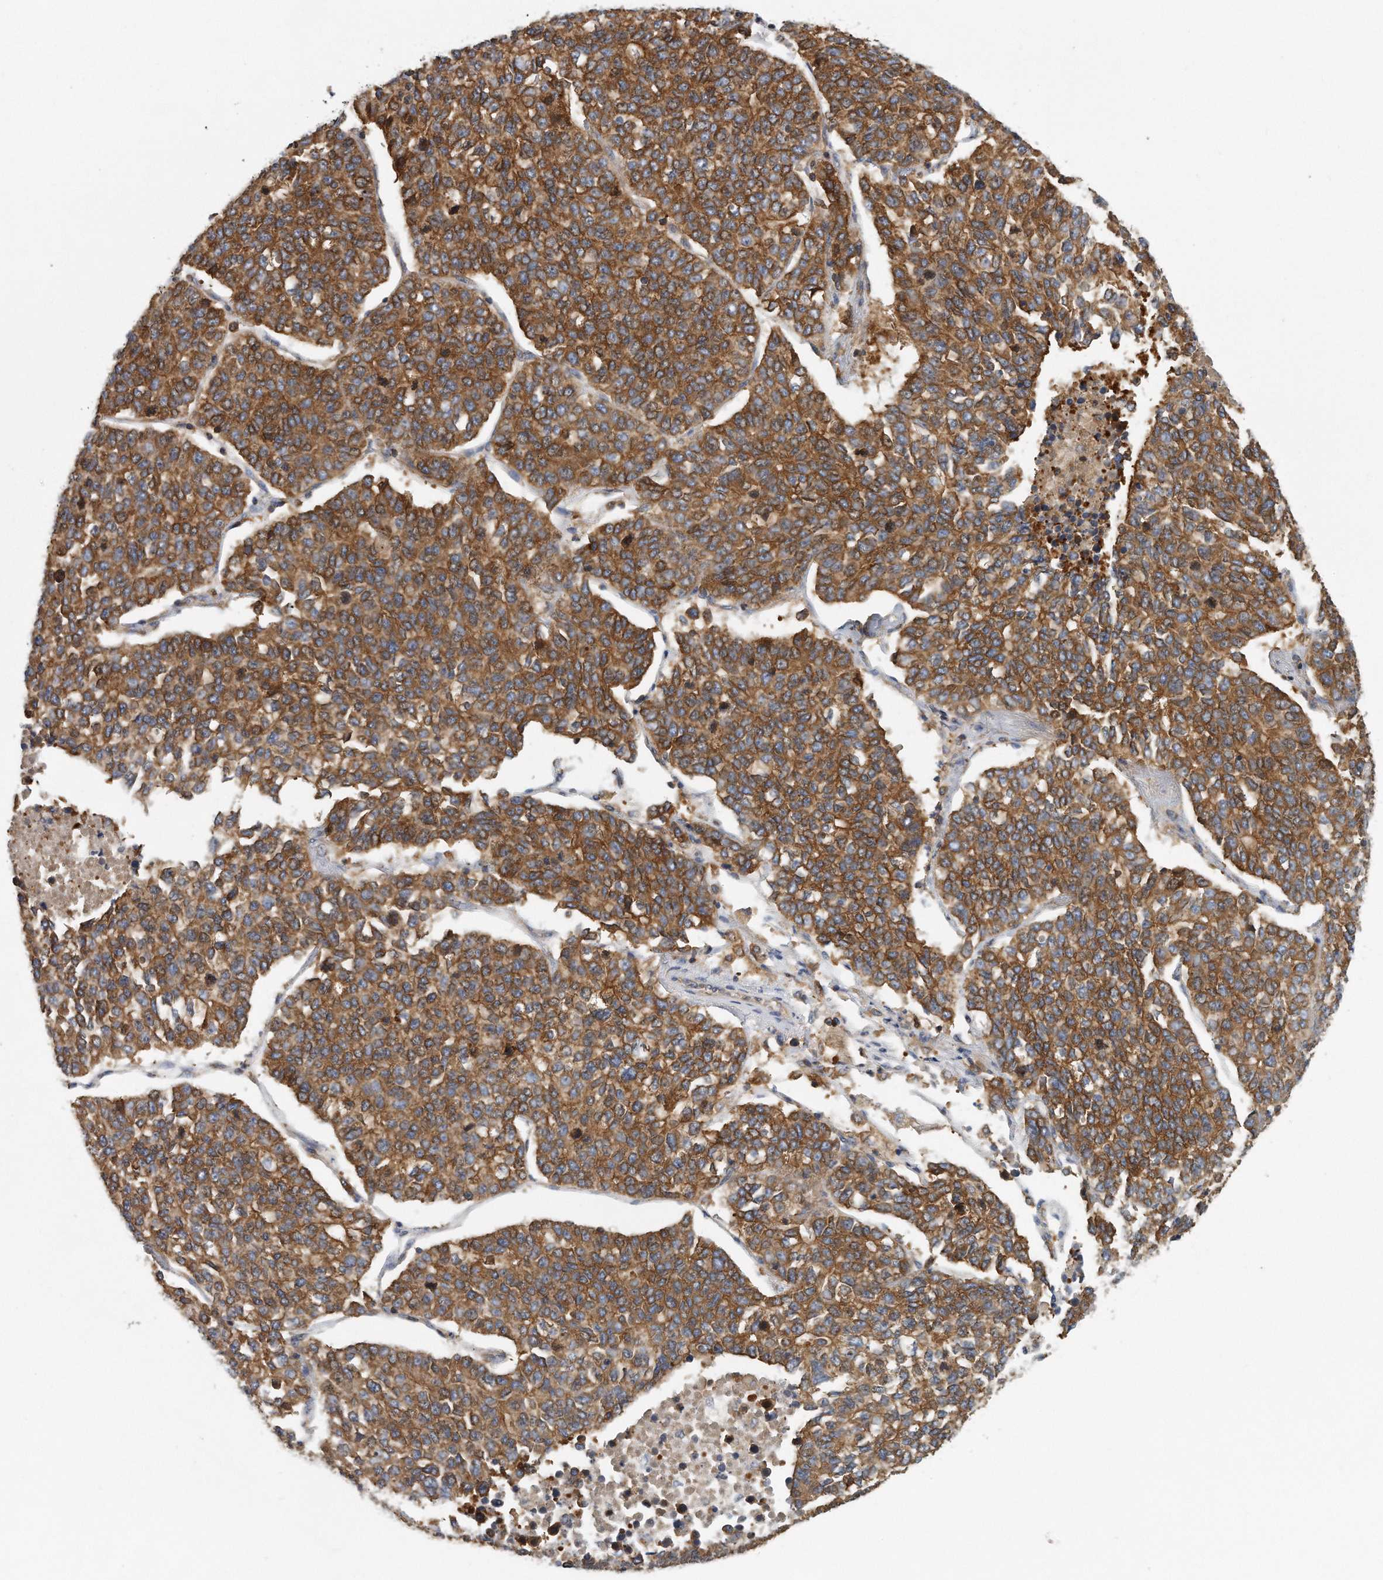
{"staining": {"intensity": "strong", "quantity": ">75%", "location": "cytoplasmic/membranous"}, "tissue": "lung cancer", "cell_type": "Tumor cells", "image_type": "cancer", "snomed": [{"axis": "morphology", "description": "Adenocarcinoma, NOS"}, {"axis": "topography", "description": "Lung"}], "caption": "Lung cancer stained with a protein marker shows strong staining in tumor cells.", "gene": "EIF3I", "patient": {"sex": "male", "age": 49}}